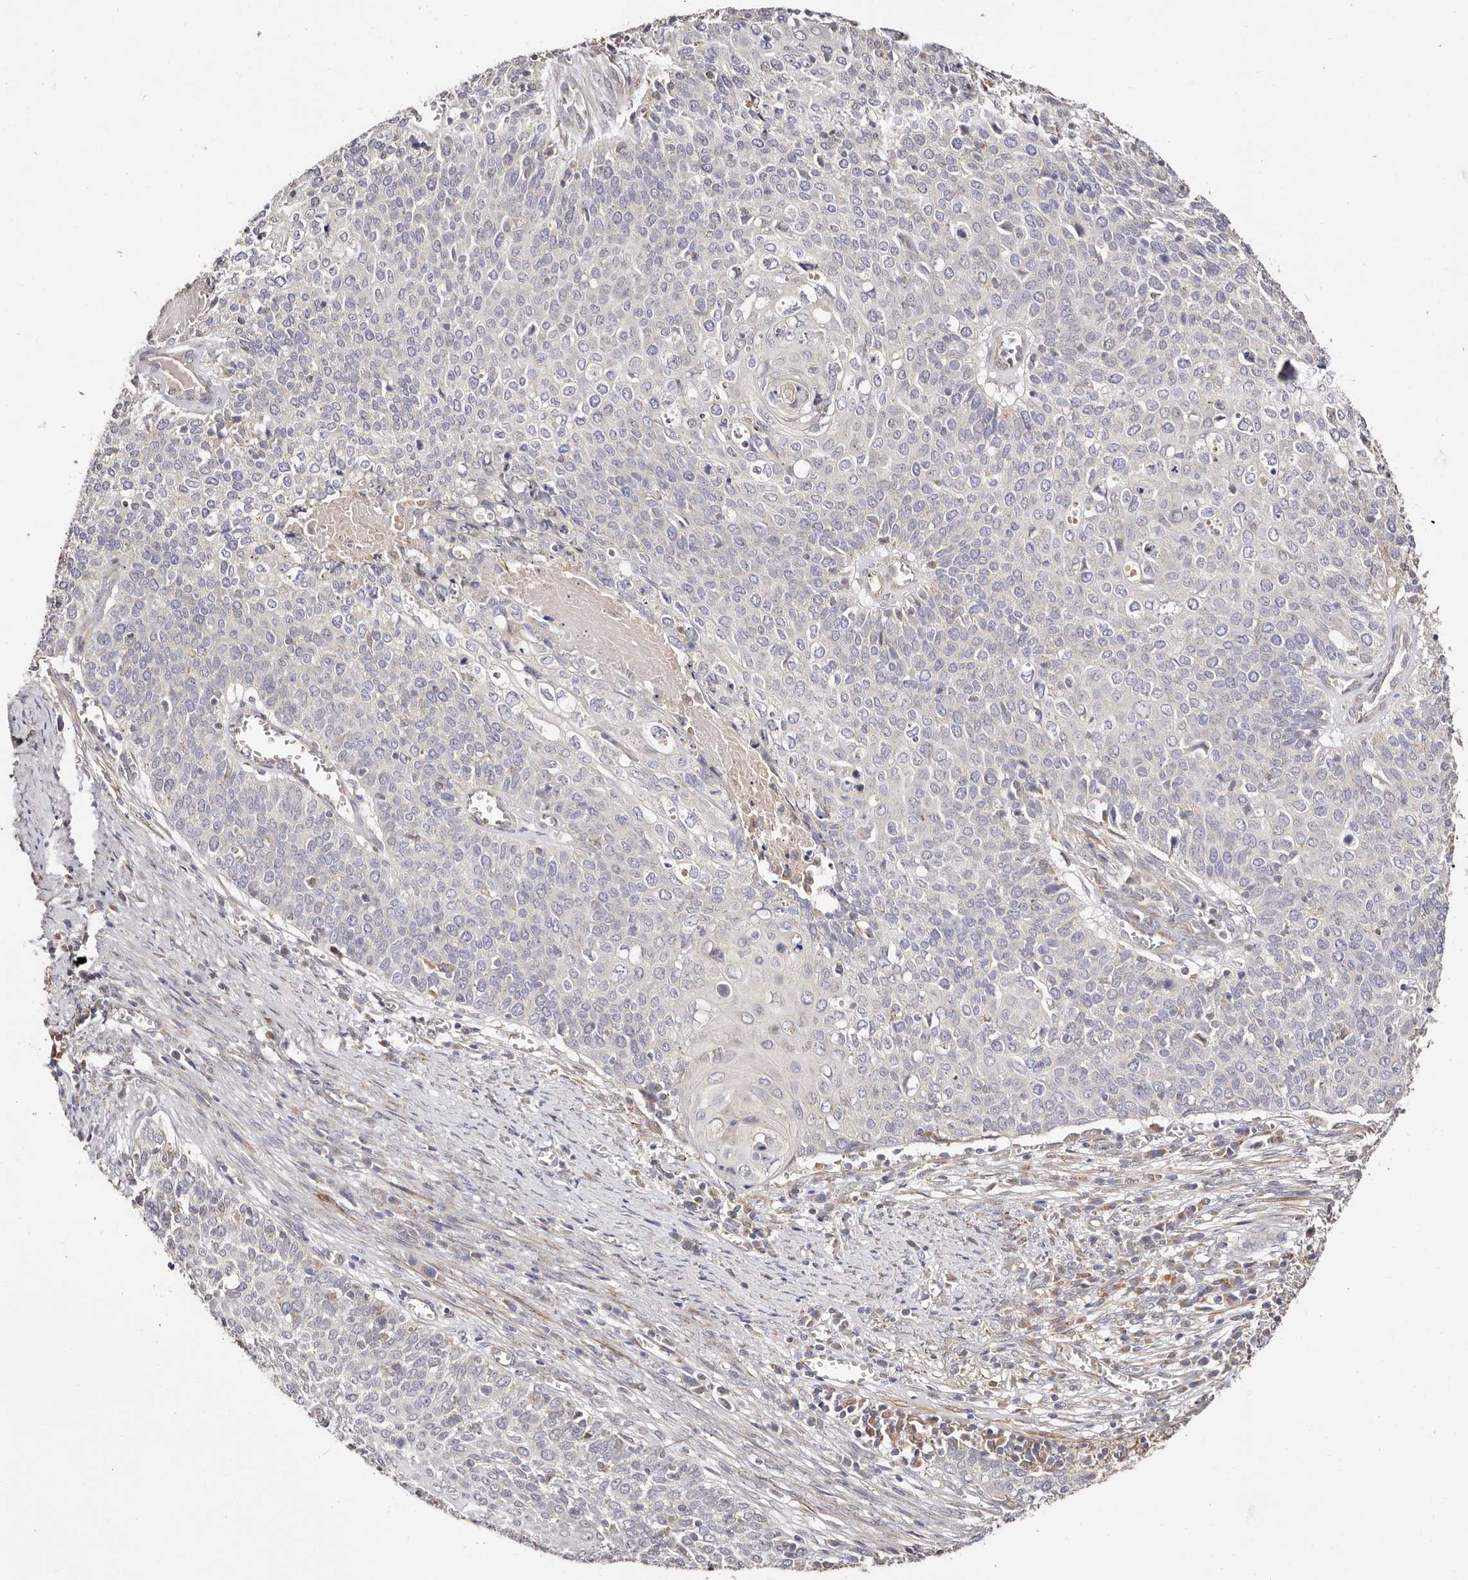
{"staining": {"intensity": "negative", "quantity": "none", "location": "none"}, "tissue": "cervical cancer", "cell_type": "Tumor cells", "image_type": "cancer", "snomed": [{"axis": "morphology", "description": "Squamous cell carcinoma, NOS"}, {"axis": "topography", "description": "Cervix"}], "caption": "Immunohistochemical staining of cervical cancer (squamous cell carcinoma) demonstrates no significant positivity in tumor cells. (Immunohistochemistry, brightfield microscopy, high magnification).", "gene": "MAPK1", "patient": {"sex": "female", "age": 39}}